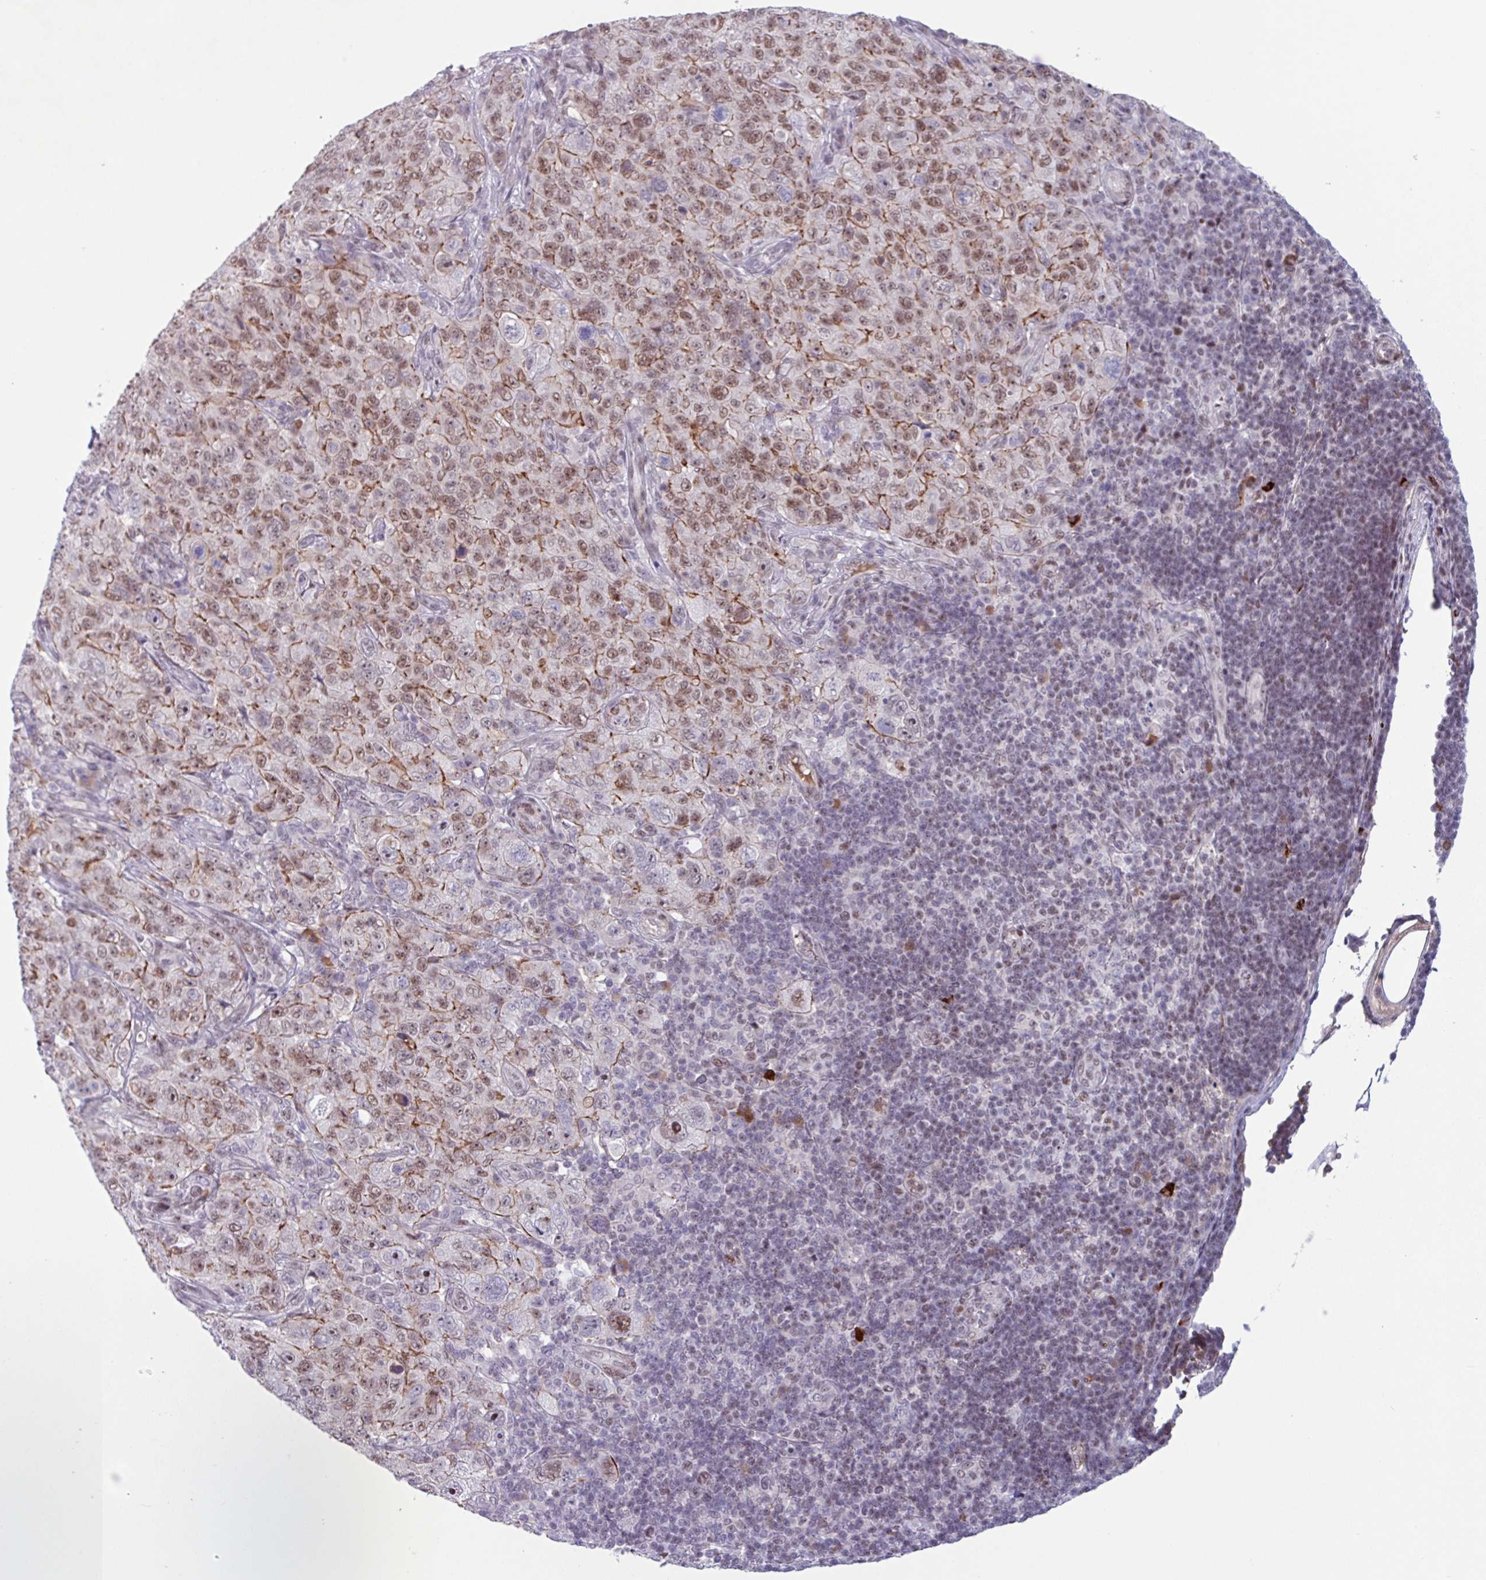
{"staining": {"intensity": "moderate", "quantity": "25%-75%", "location": "cytoplasmic/membranous,nuclear"}, "tissue": "pancreatic cancer", "cell_type": "Tumor cells", "image_type": "cancer", "snomed": [{"axis": "morphology", "description": "Adenocarcinoma, NOS"}, {"axis": "topography", "description": "Pancreas"}], "caption": "Immunohistochemical staining of pancreatic adenocarcinoma demonstrates medium levels of moderate cytoplasmic/membranous and nuclear positivity in about 25%-75% of tumor cells.", "gene": "ZNF575", "patient": {"sex": "male", "age": 68}}